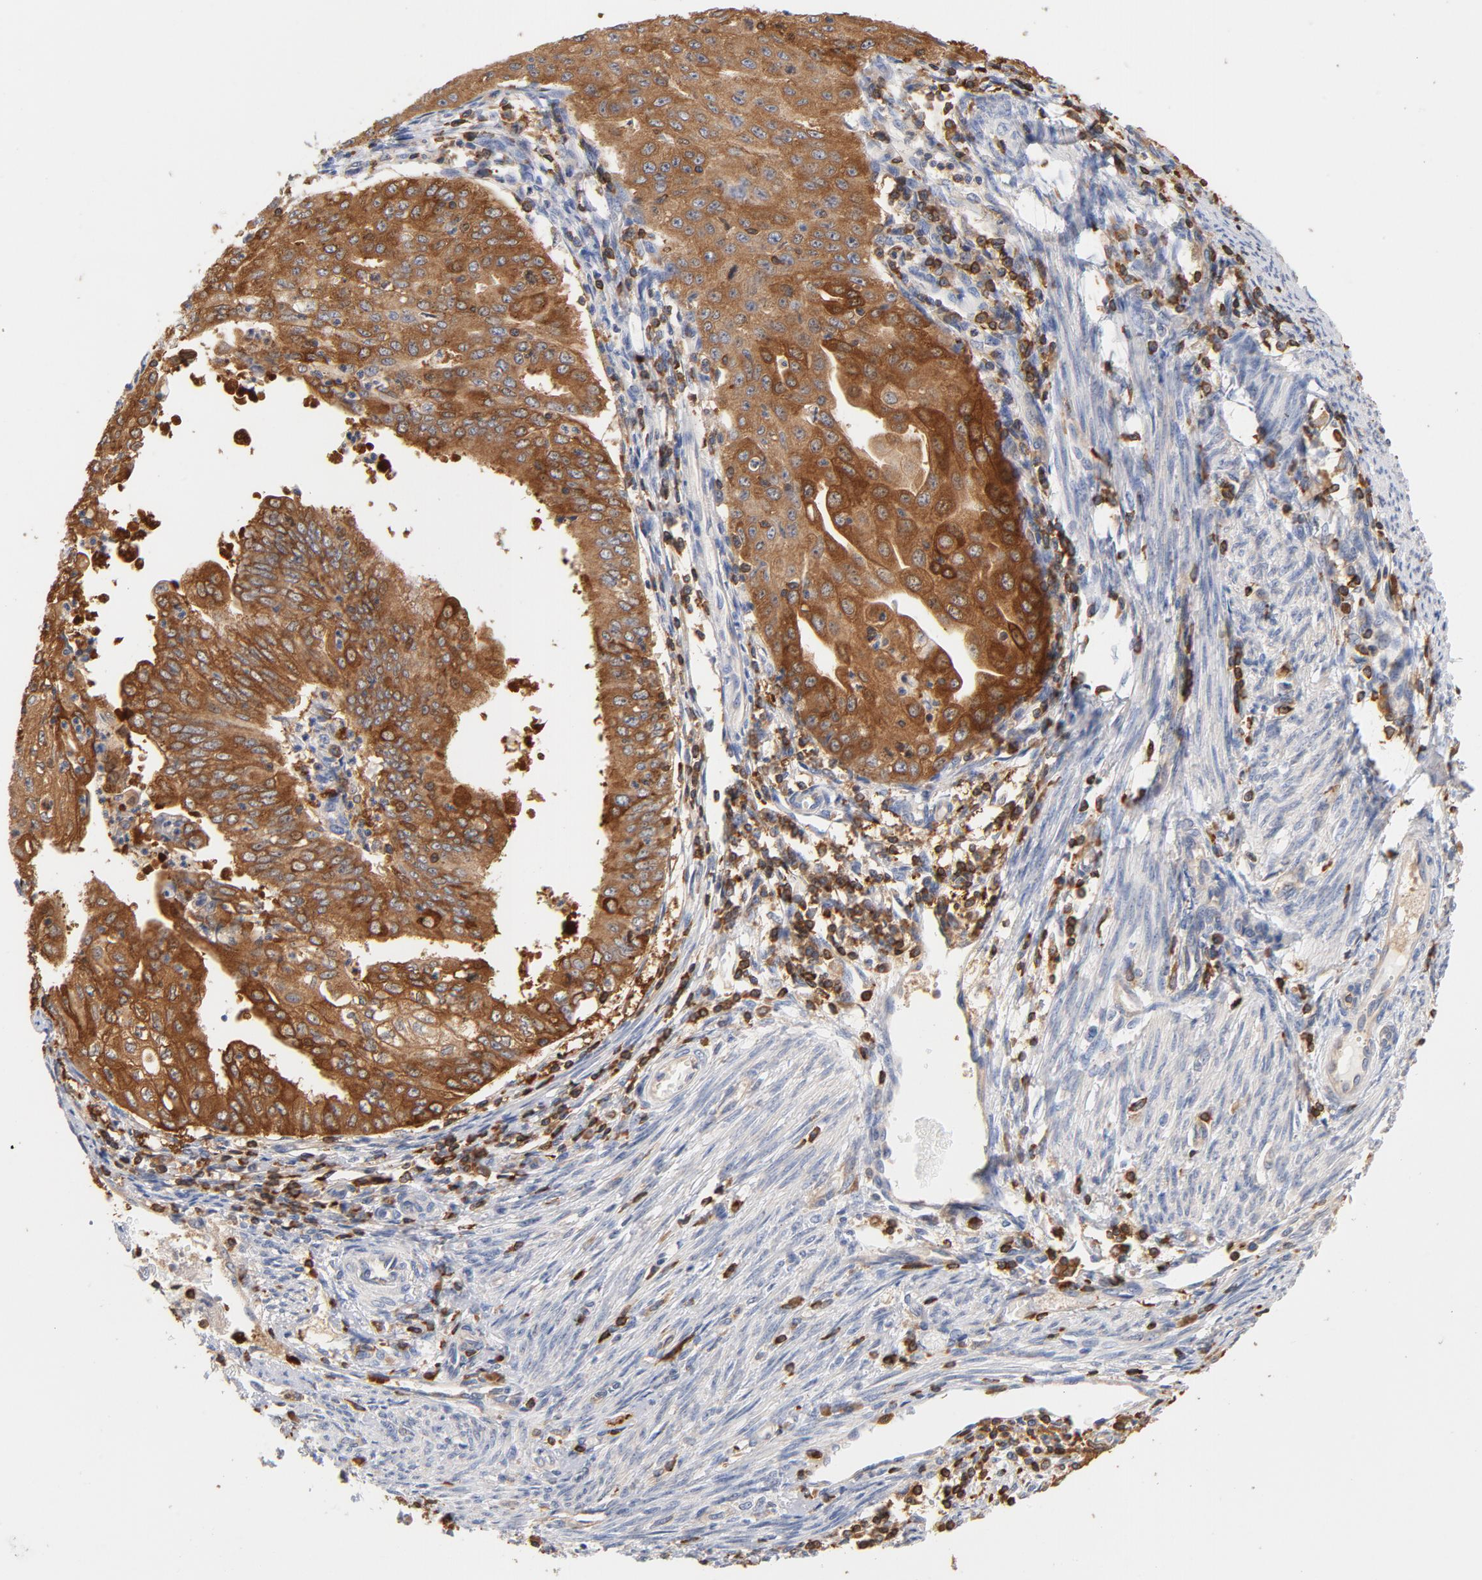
{"staining": {"intensity": "moderate", "quantity": ">75%", "location": "cytoplasmic/membranous"}, "tissue": "endometrial cancer", "cell_type": "Tumor cells", "image_type": "cancer", "snomed": [{"axis": "morphology", "description": "Adenocarcinoma, NOS"}, {"axis": "topography", "description": "Endometrium"}], "caption": "A brown stain shows moderate cytoplasmic/membranous positivity of a protein in adenocarcinoma (endometrial) tumor cells.", "gene": "EZR", "patient": {"sex": "female", "age": 79}}